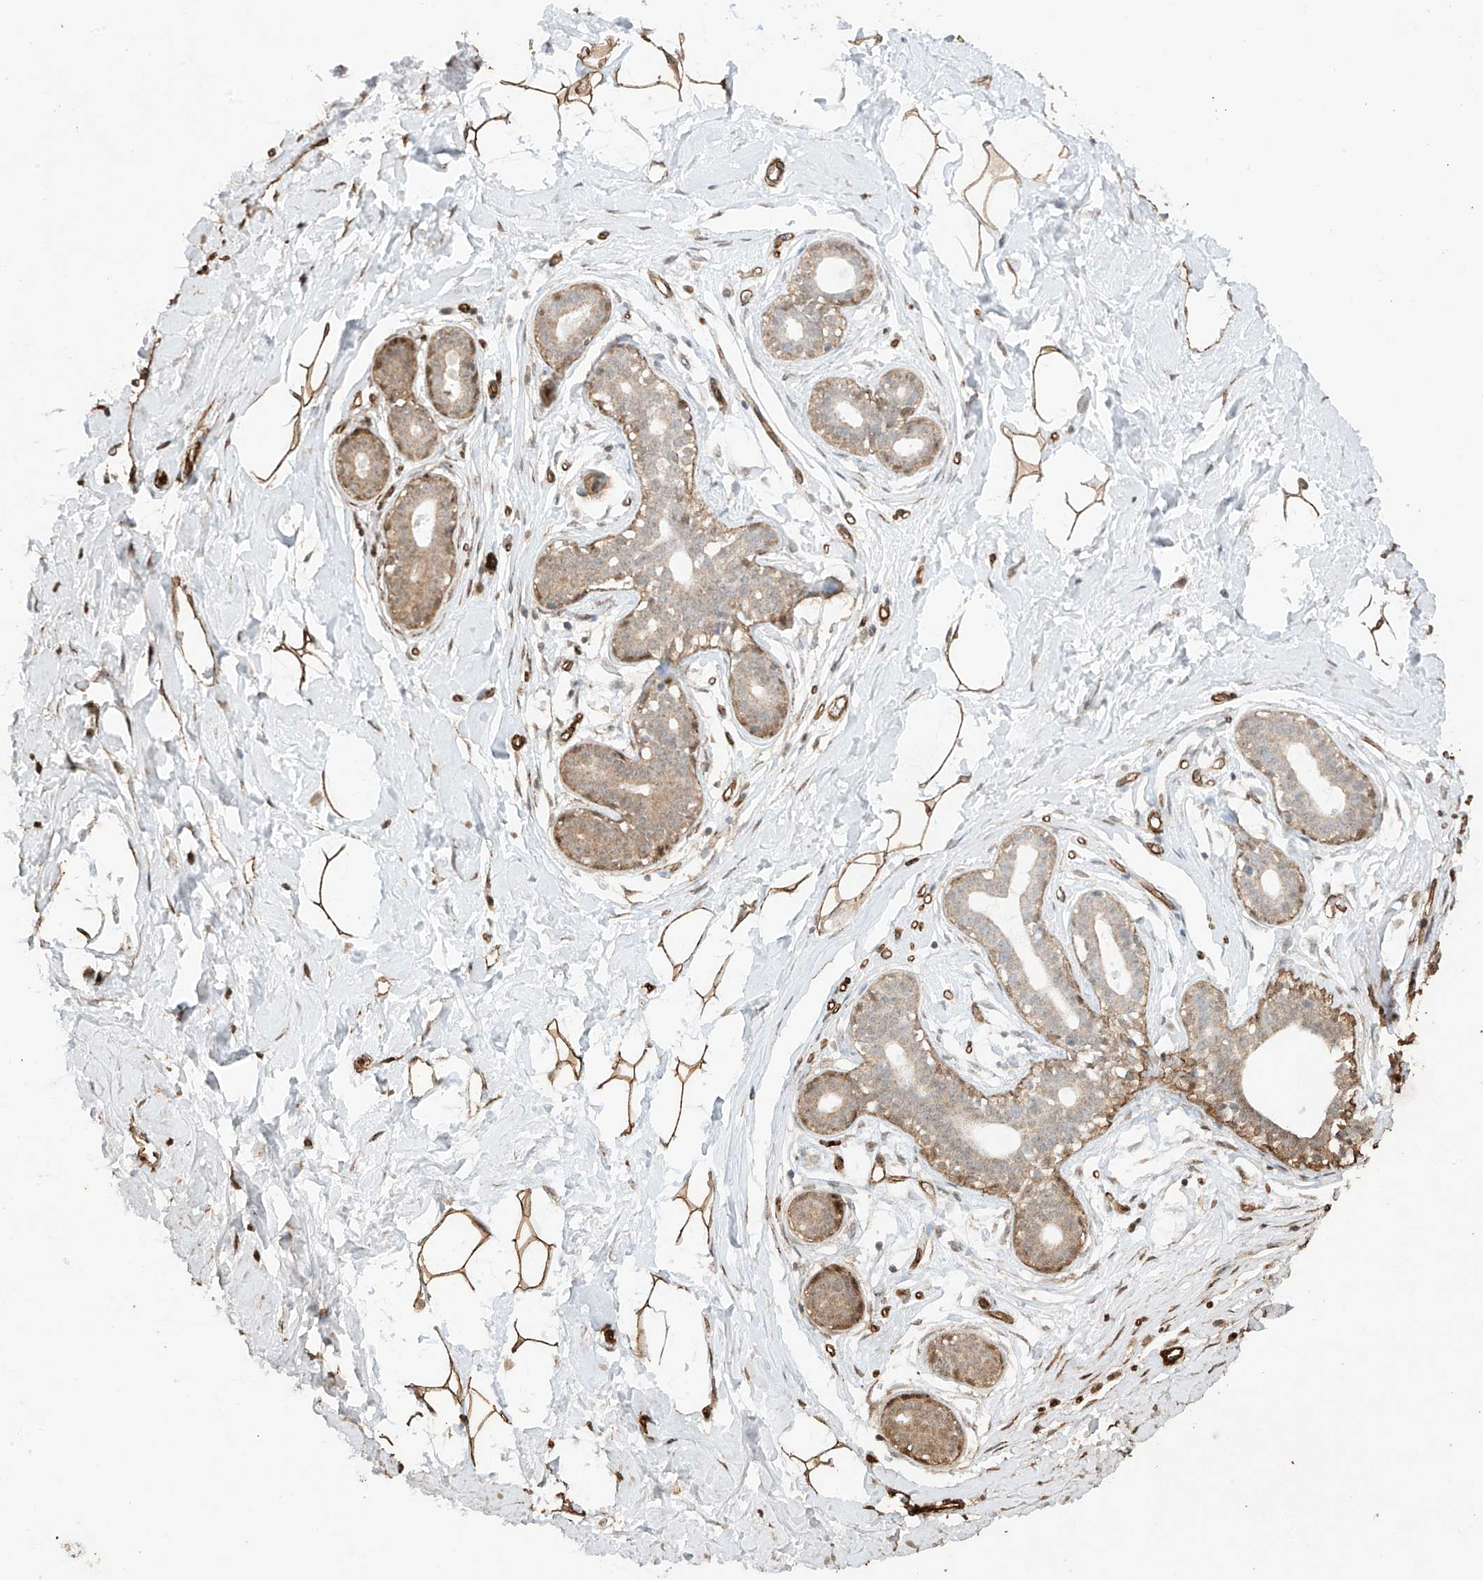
{"staining": {"intensity": "moderate", "quantity": ">75%", "location": "cytoplasmic/membranous"}, "tissue": "breast", "cell_type": "Adipocytes", "image_type": "normal", "snomed": [{"axis": "morphology", "description": "Normal tissue, NOS"}, {"axis": "morphology", "description": "Adenoma, NOS"}, {"axis": "topography", "description": "Breast"}], "caption": "Immunohistochemistry (IHC) histopathology image of benign breast: human breast stained using immunohistochemistry (IHC) reveals medium levels of moderate protein expression localized specifically in the cytoplasmic/membranous of adipocytes, appearing as a cytoplasmic/membranous brown color.", "gene": "TTLL5", "patient": {"sex": "female", "age": 23}}